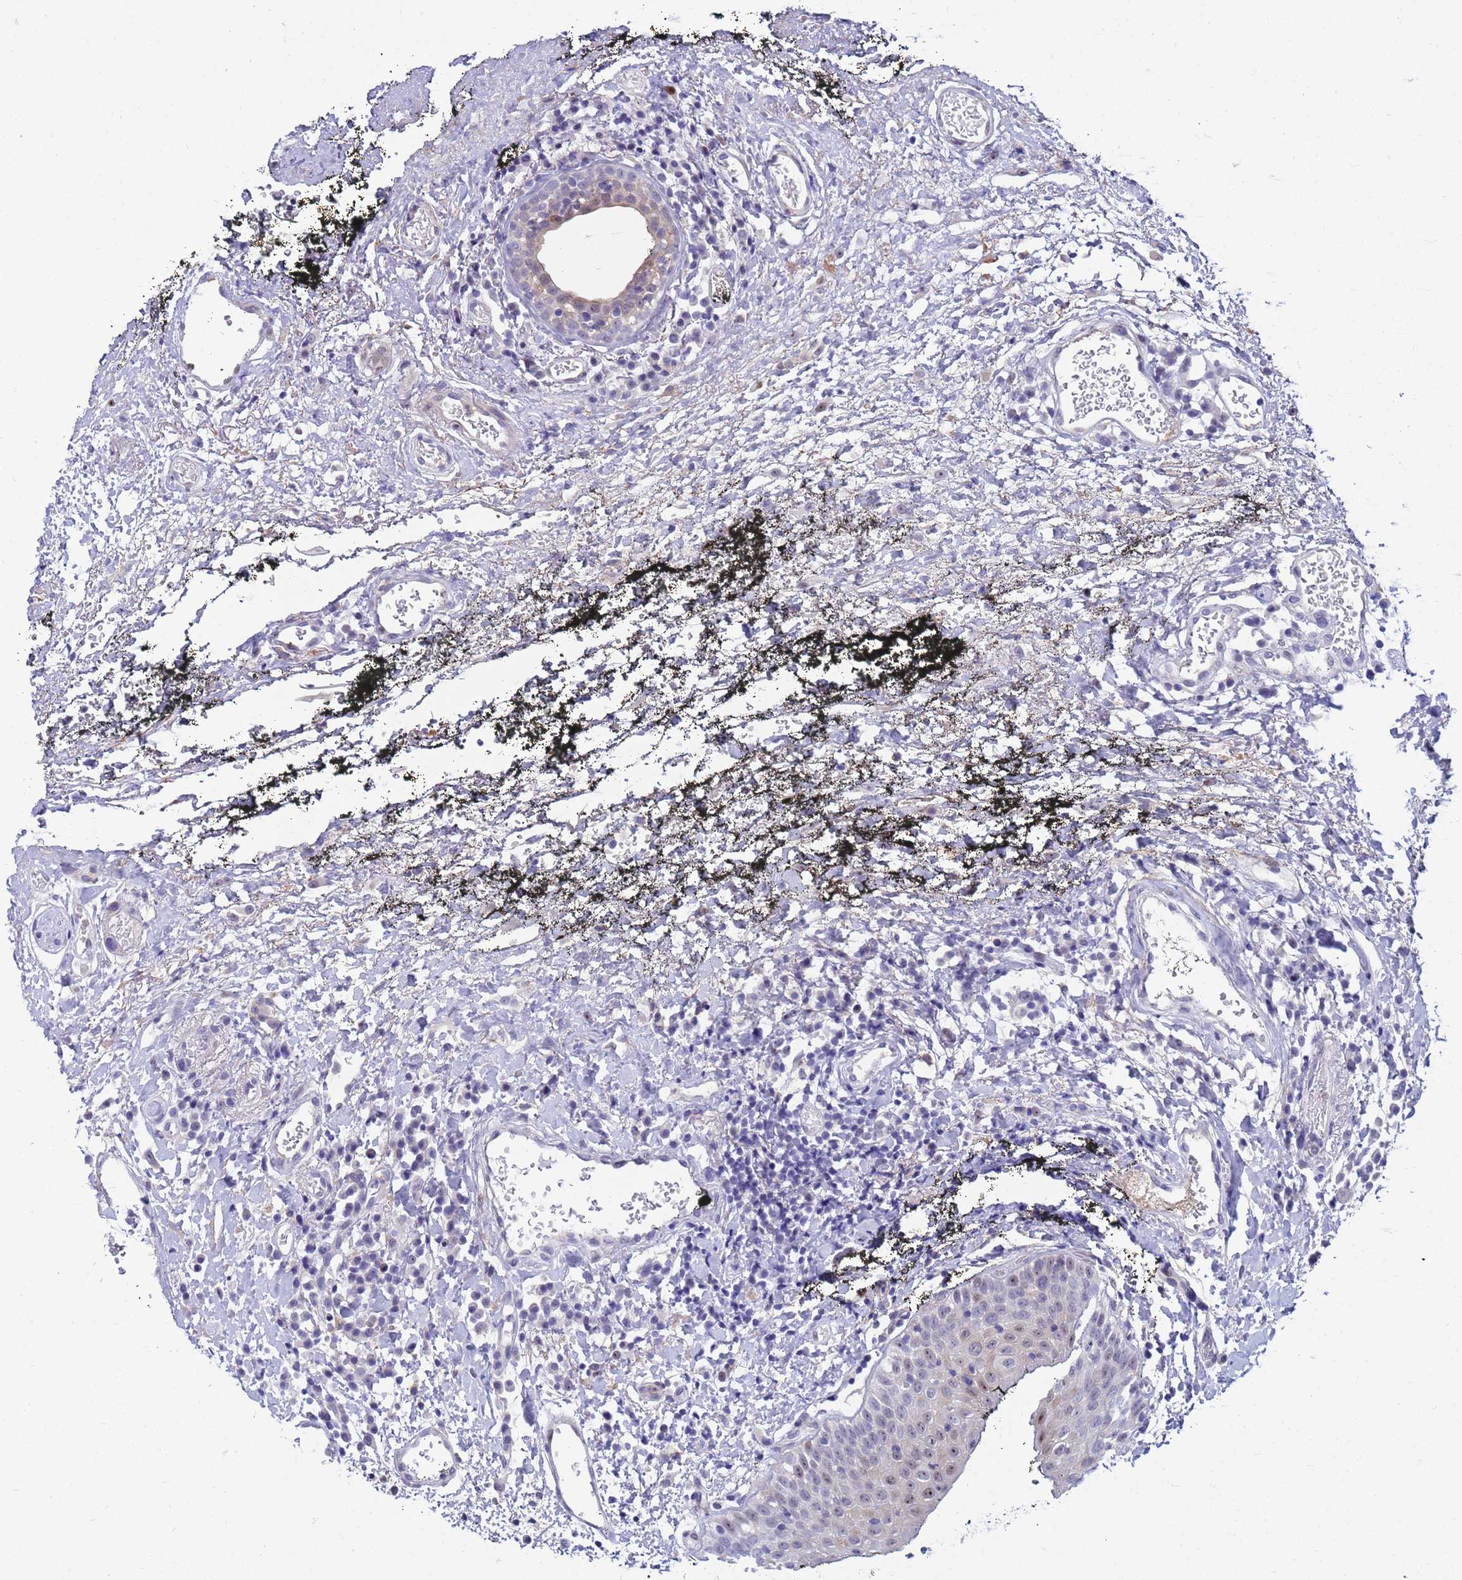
{"staining": {"intensity": "weak", "quantity": "<25%", "location": "nuclear"}, "tissue": "oral mucosa", "cell_type": "Squamous epithelial cells", "image_type": "normal", "snomed": [{"axis": "morphology", "description": "Normal tissue, NOS"}, {"axis": "topography", "description": "Oral tissue"}], "caption": "The immunohistochemistry (IHC) histopathology image has no significant positivity in squamous epithelial cells of oral mucosa. Brightfield microscopy of immunohistochemistry (IHC) stained with DAB (3,3'-diaminobenzidine) (brown) and hematoxylin (blue), captured at high magnification.", "gene": "LRATD1", "patient": {"sex": "male", "age": 74}}